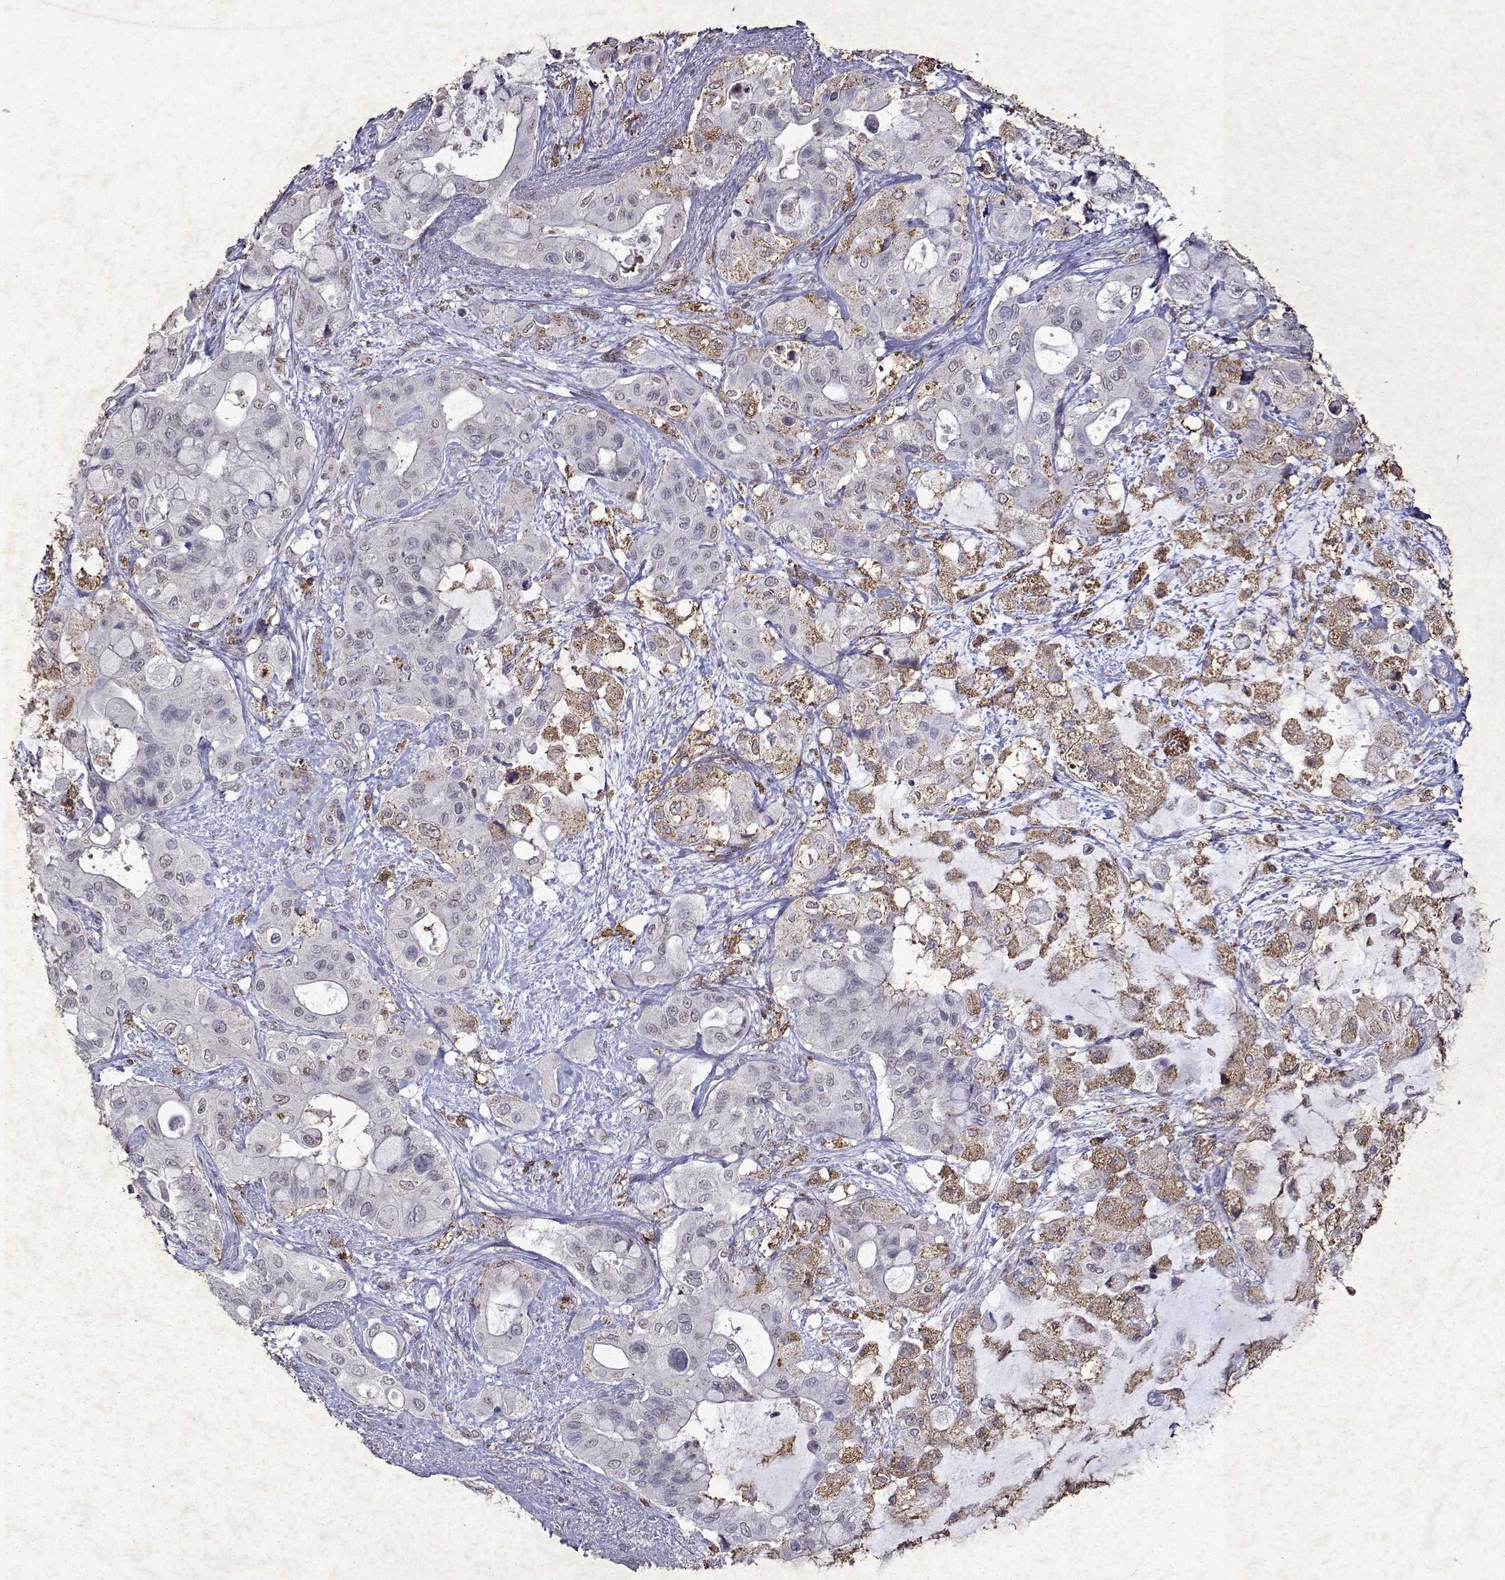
{"staining": {"intensity": "moderate", "quantity": "<25%", "location": "cytoplasmic/membranous"}, "tissue": "pancreatic cancer", "cell_type": "Tumor cells", "image_type": "cancer", "snomed": [{"axis": "morphology", "description": "Adenocarcinoma, NOS"}, {"axis": "topography", "description": "Pancreas"}], "caption": "Immunohistochemistry (IHC) (DAB) staining of pancreatic cancer shows moderate cytoplasmic/membranous protein positivity in approximately <25% of tumor cells.", "gene": "DUSP28", "patient": {"sex": "male", "age": 71}}